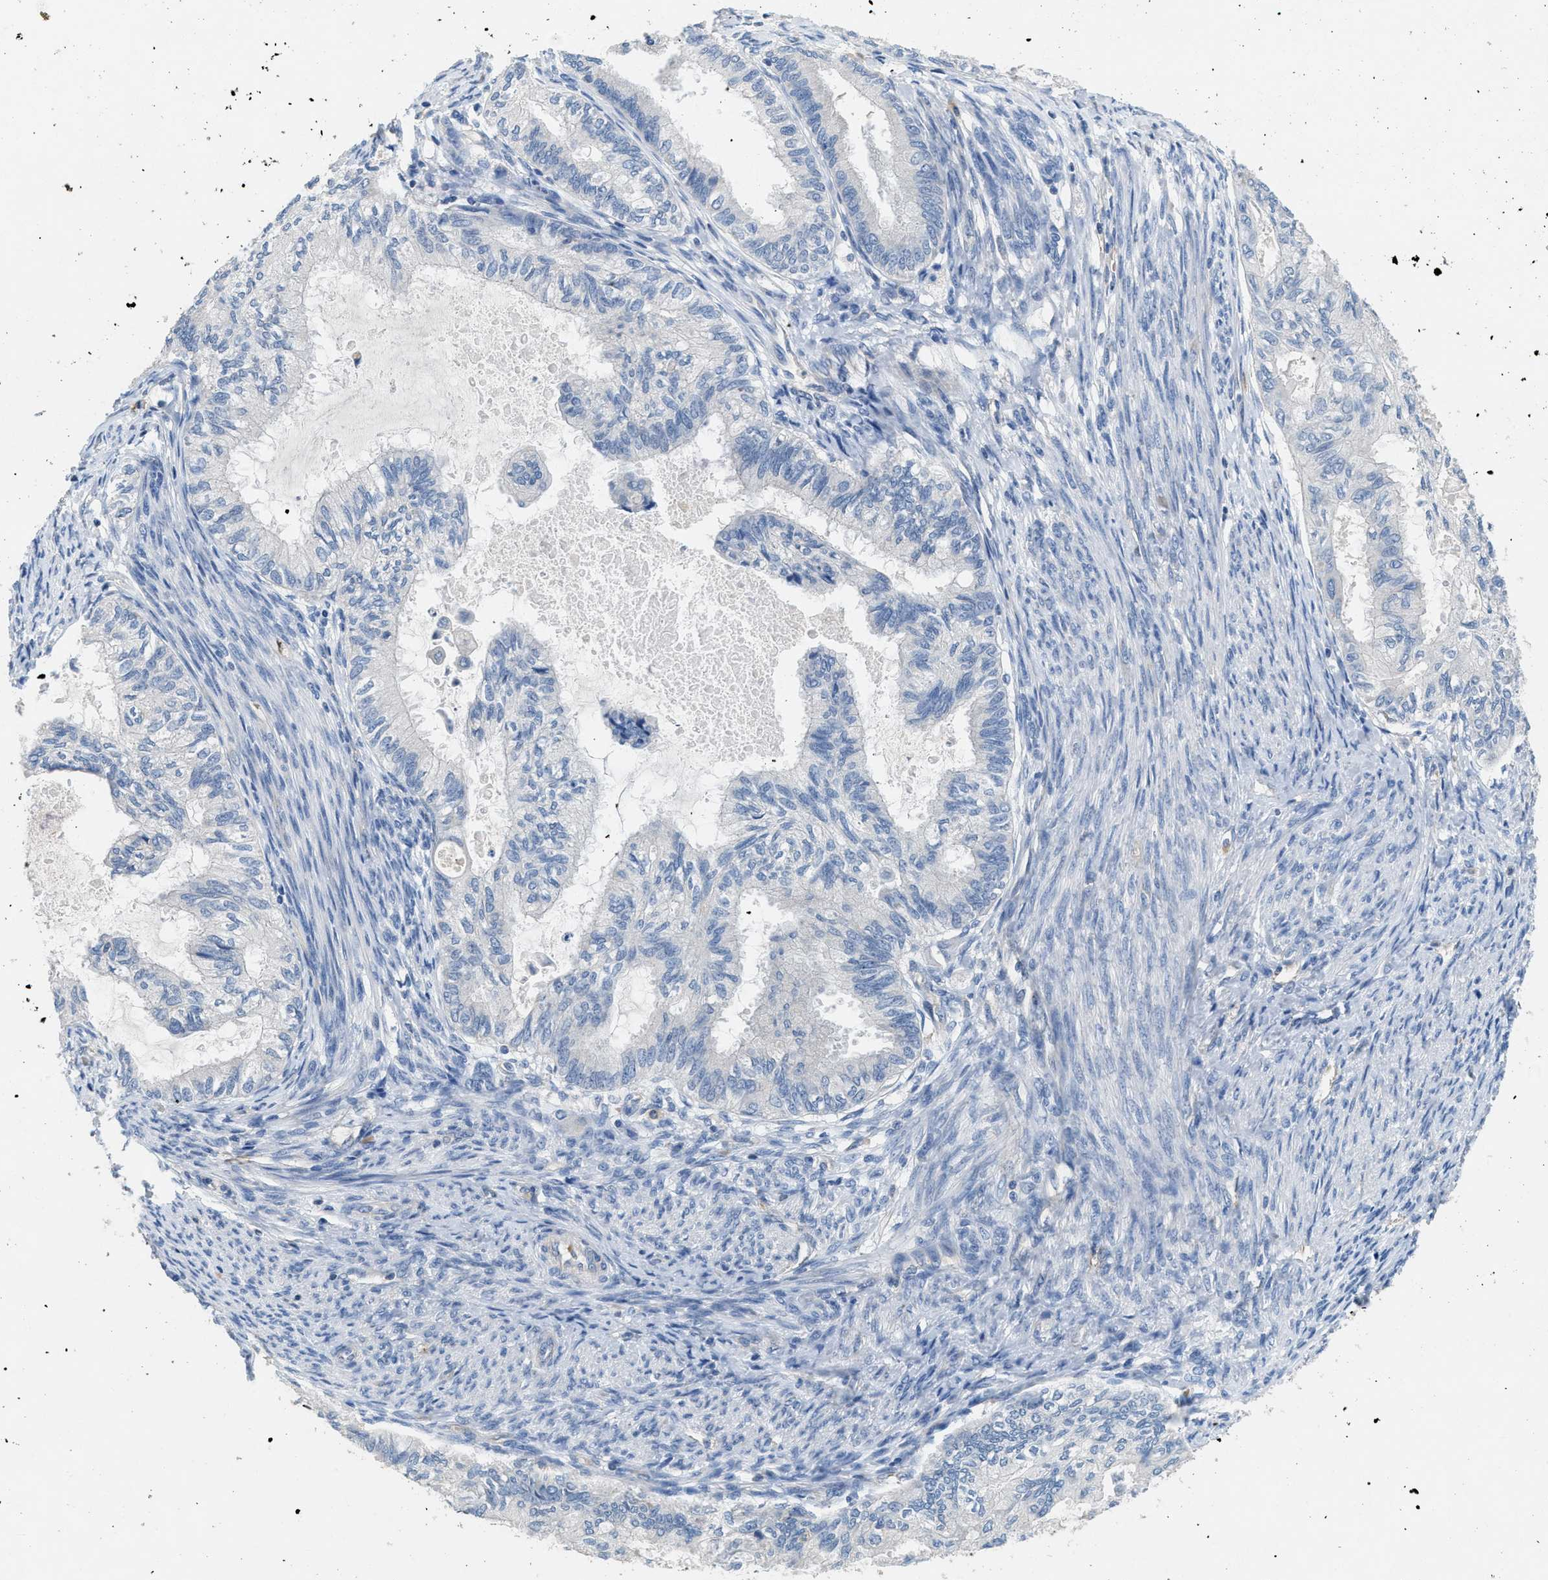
{"staining": {"intensity": "negative", "quantity": "none", "location": "none"}, "tissue": "cervical cancer", "cell_type": "Tumor cells", "image_type": "cancer", "snomed": [{"axis": "morphology", "description": "Normal tissue, NOS"}, {"axis": "morphology", "description": "Adenocarcinoma, NOS"}, {"axis": "topography", "description": "Cervix"}, {"axis": "topography", "description": "Endometrium"}], "caption": "The micrograph demonstrates no significant positivity in tumor cells of adenocarcinoma (cervical).", "gene": "DGKE", "patient": {"sex": "female", "age": 86}}